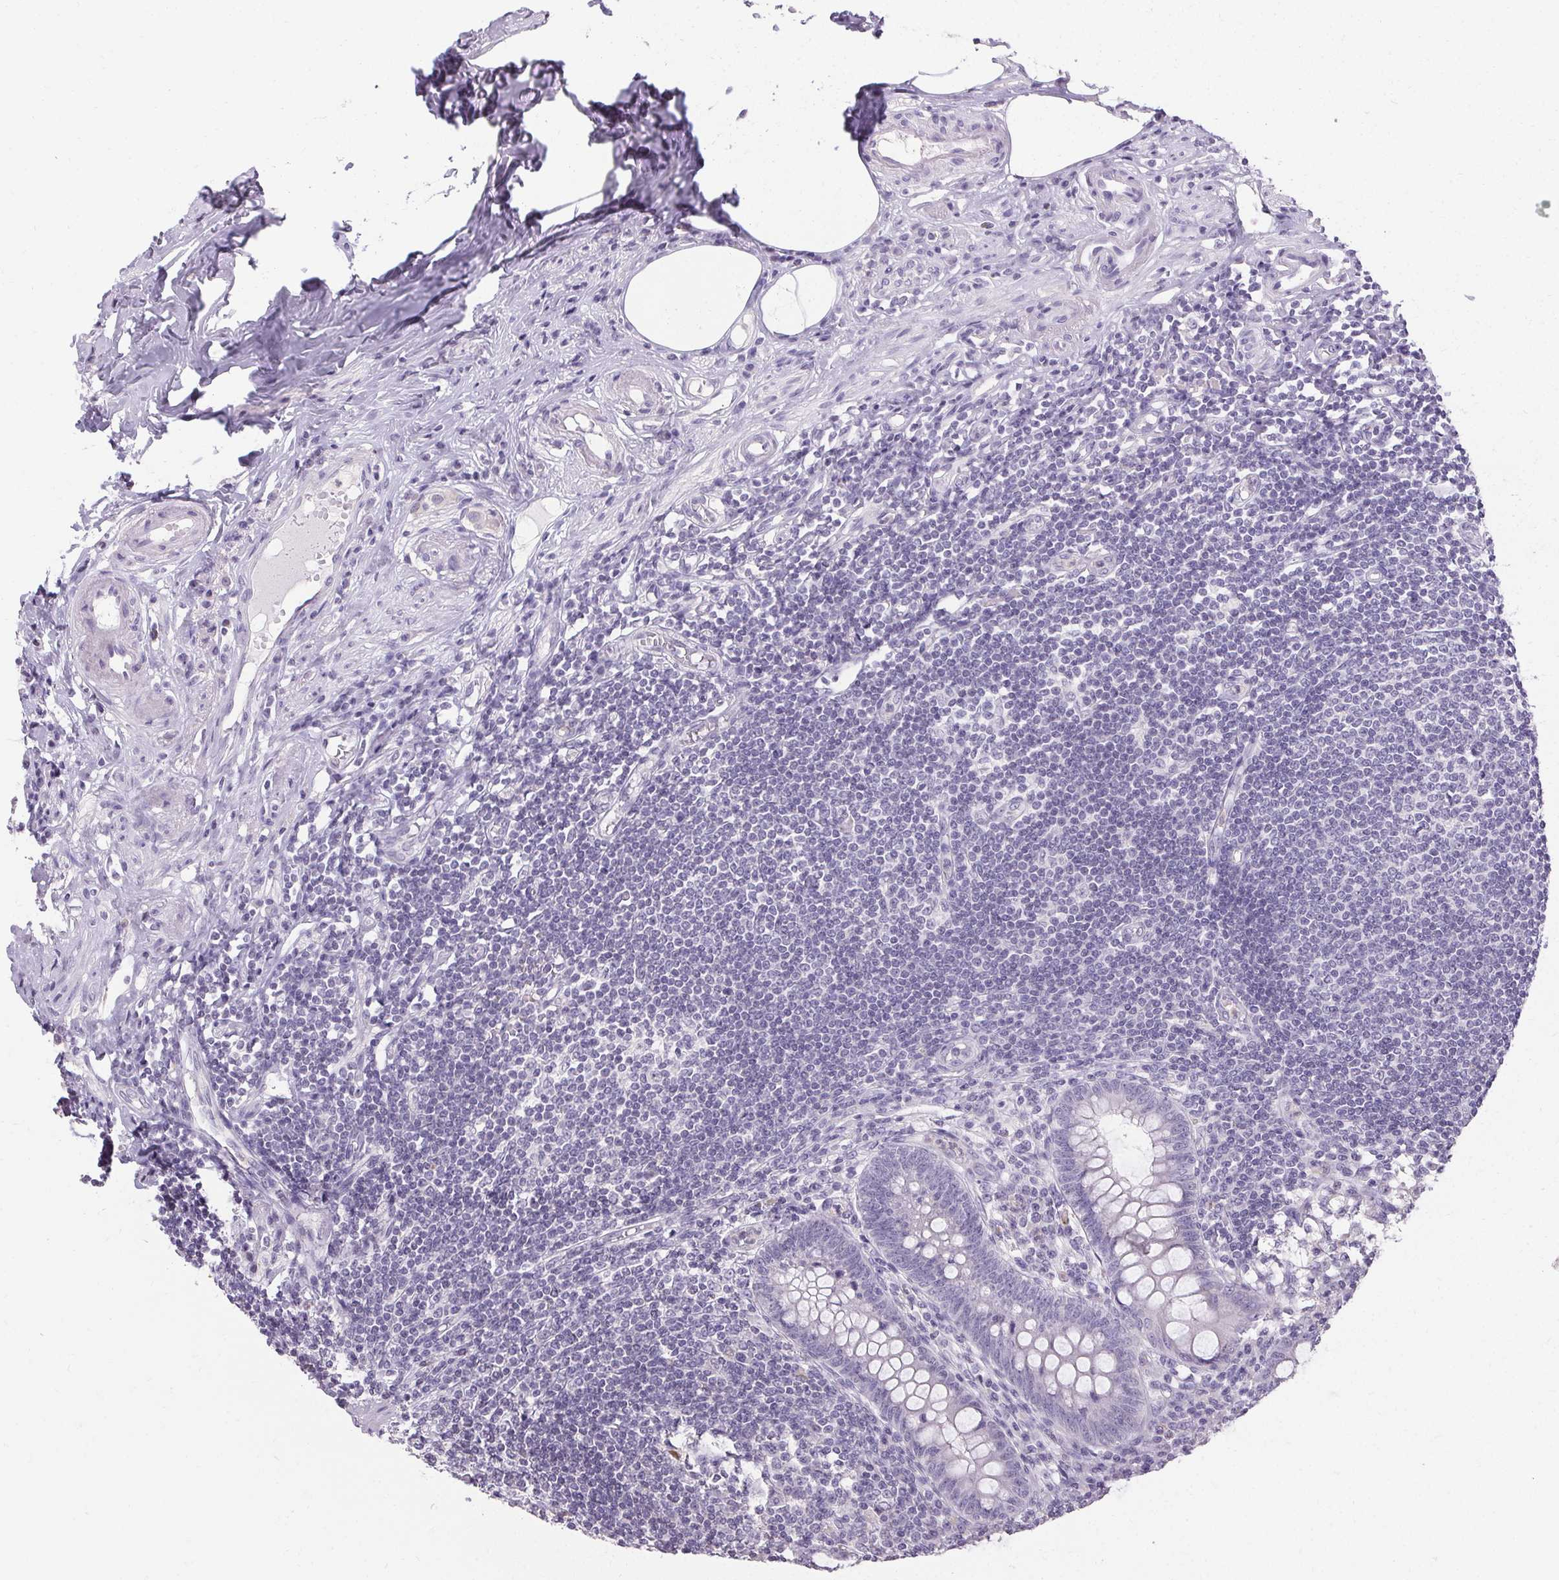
{"staining": {"intensity": "negative", "quantity": "none", "location": "none"}, "tissue": "appendix", "cell_type": "Glandular cells", "image_type": "normal", "snomed": [{"axis": "morphology", "description": "Normal tissue, NOS"}, {"axis": "topography", "description": "Appendix"}], "caption": "The immunohistochemistry image has no significant positivity in glandular cells of appendix. The staining was performed using DAB (3,3'-diaminobenzidine) to visualize the protein expression in brown, while the nuclei were stained in blue with hematoxylin (Magnification: 20x).", "gene": "PMEL", "patient": {"sex": "female", "age": 57}}